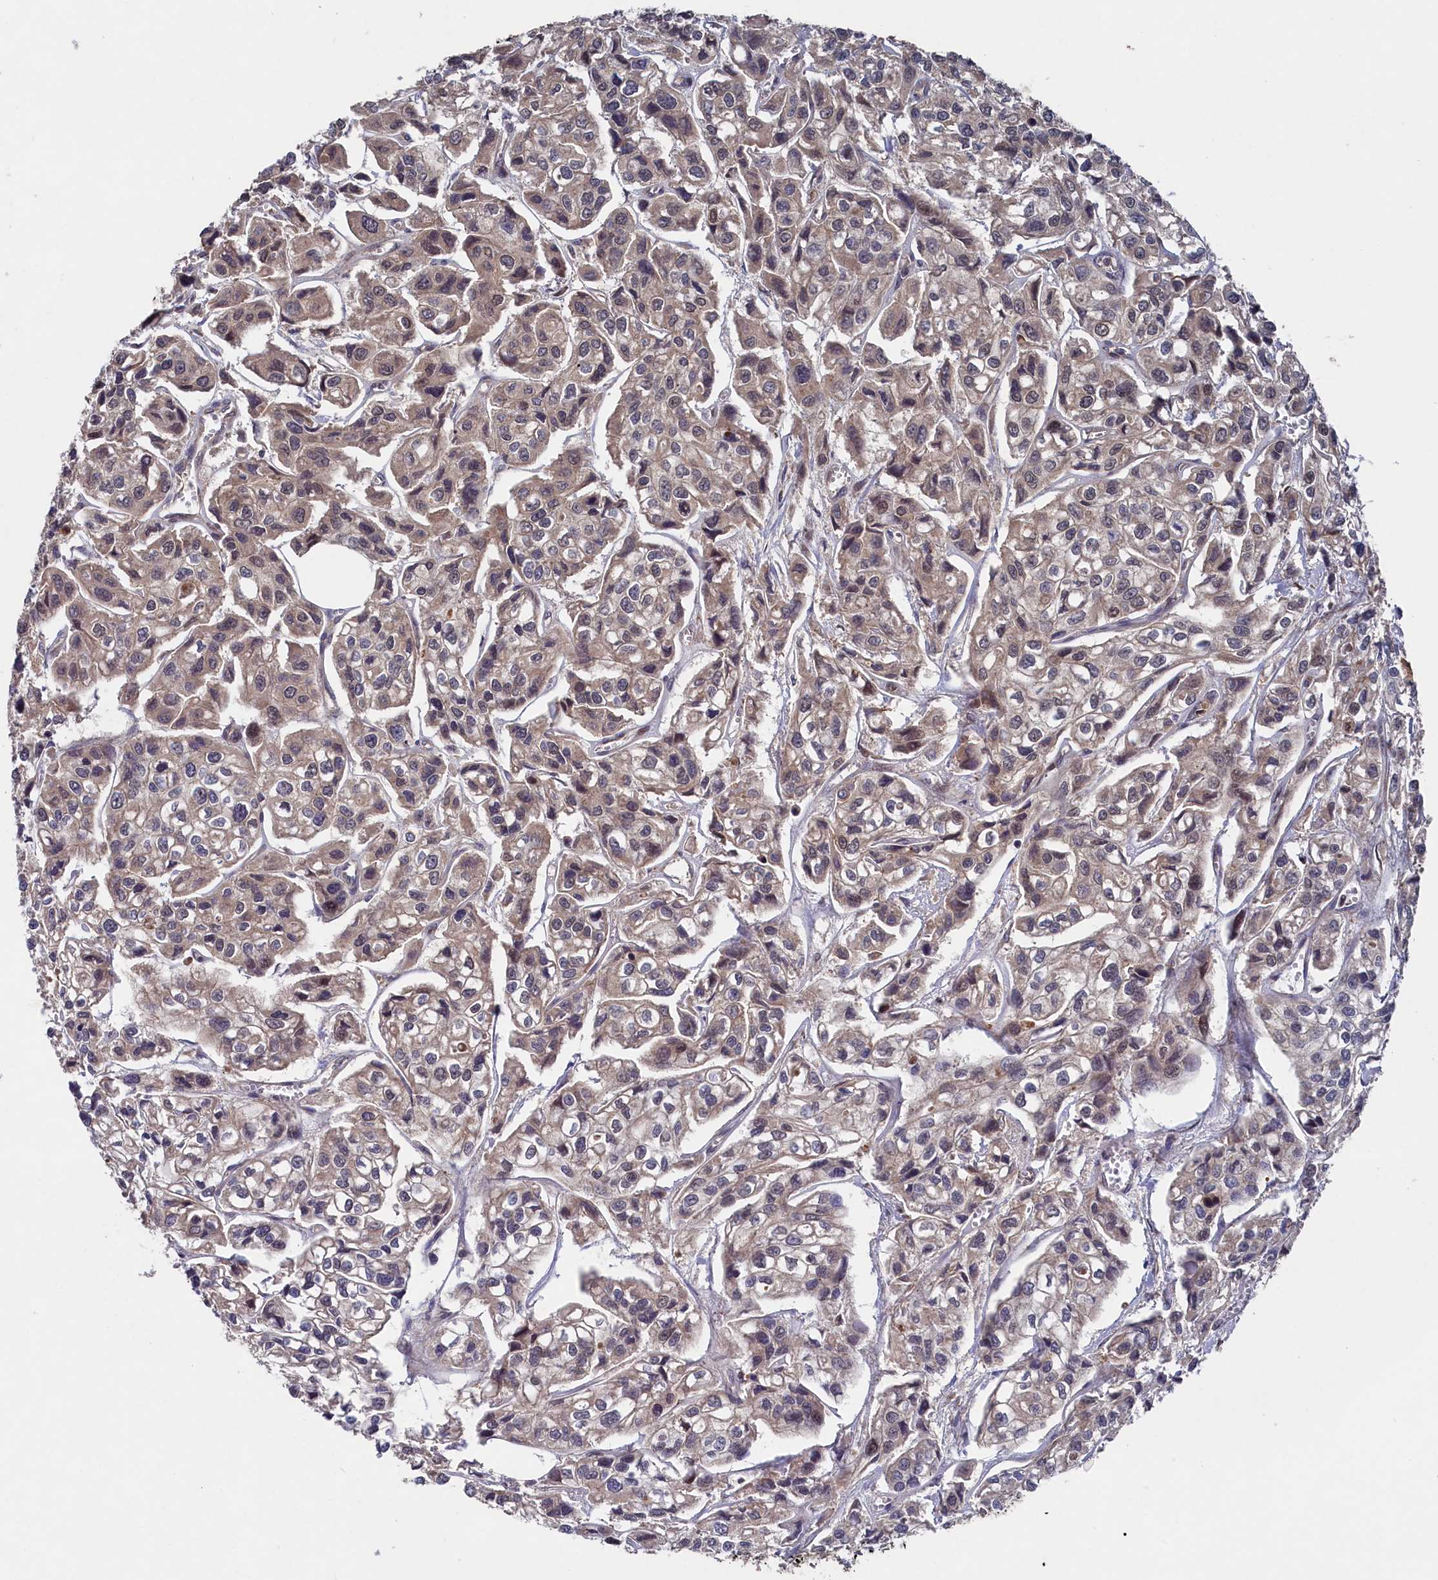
{"staining": {"intensity": "moderate", "quantity": ">75%", "location": "cytoplasmic/membranous"}, "tissue": "urothelial cancer", "cell_type": "Tumor cells", "image_type": "cancer", "snomed": [{"axis": "morphology", "description": "Urothelial carcinoma, High grade"}, {"axis": "topography", "description": "Urinary bladder"}], "caption": "Approximately >75% of tumor cells in high-grade urothelial carcinoma exhibit moderate cytoplasmic/membranous protein positivity as visualized by brown immunohistochemical staining.", "gene": "SUPV3L1", "patient": {"sex": "male", "age": 67}}